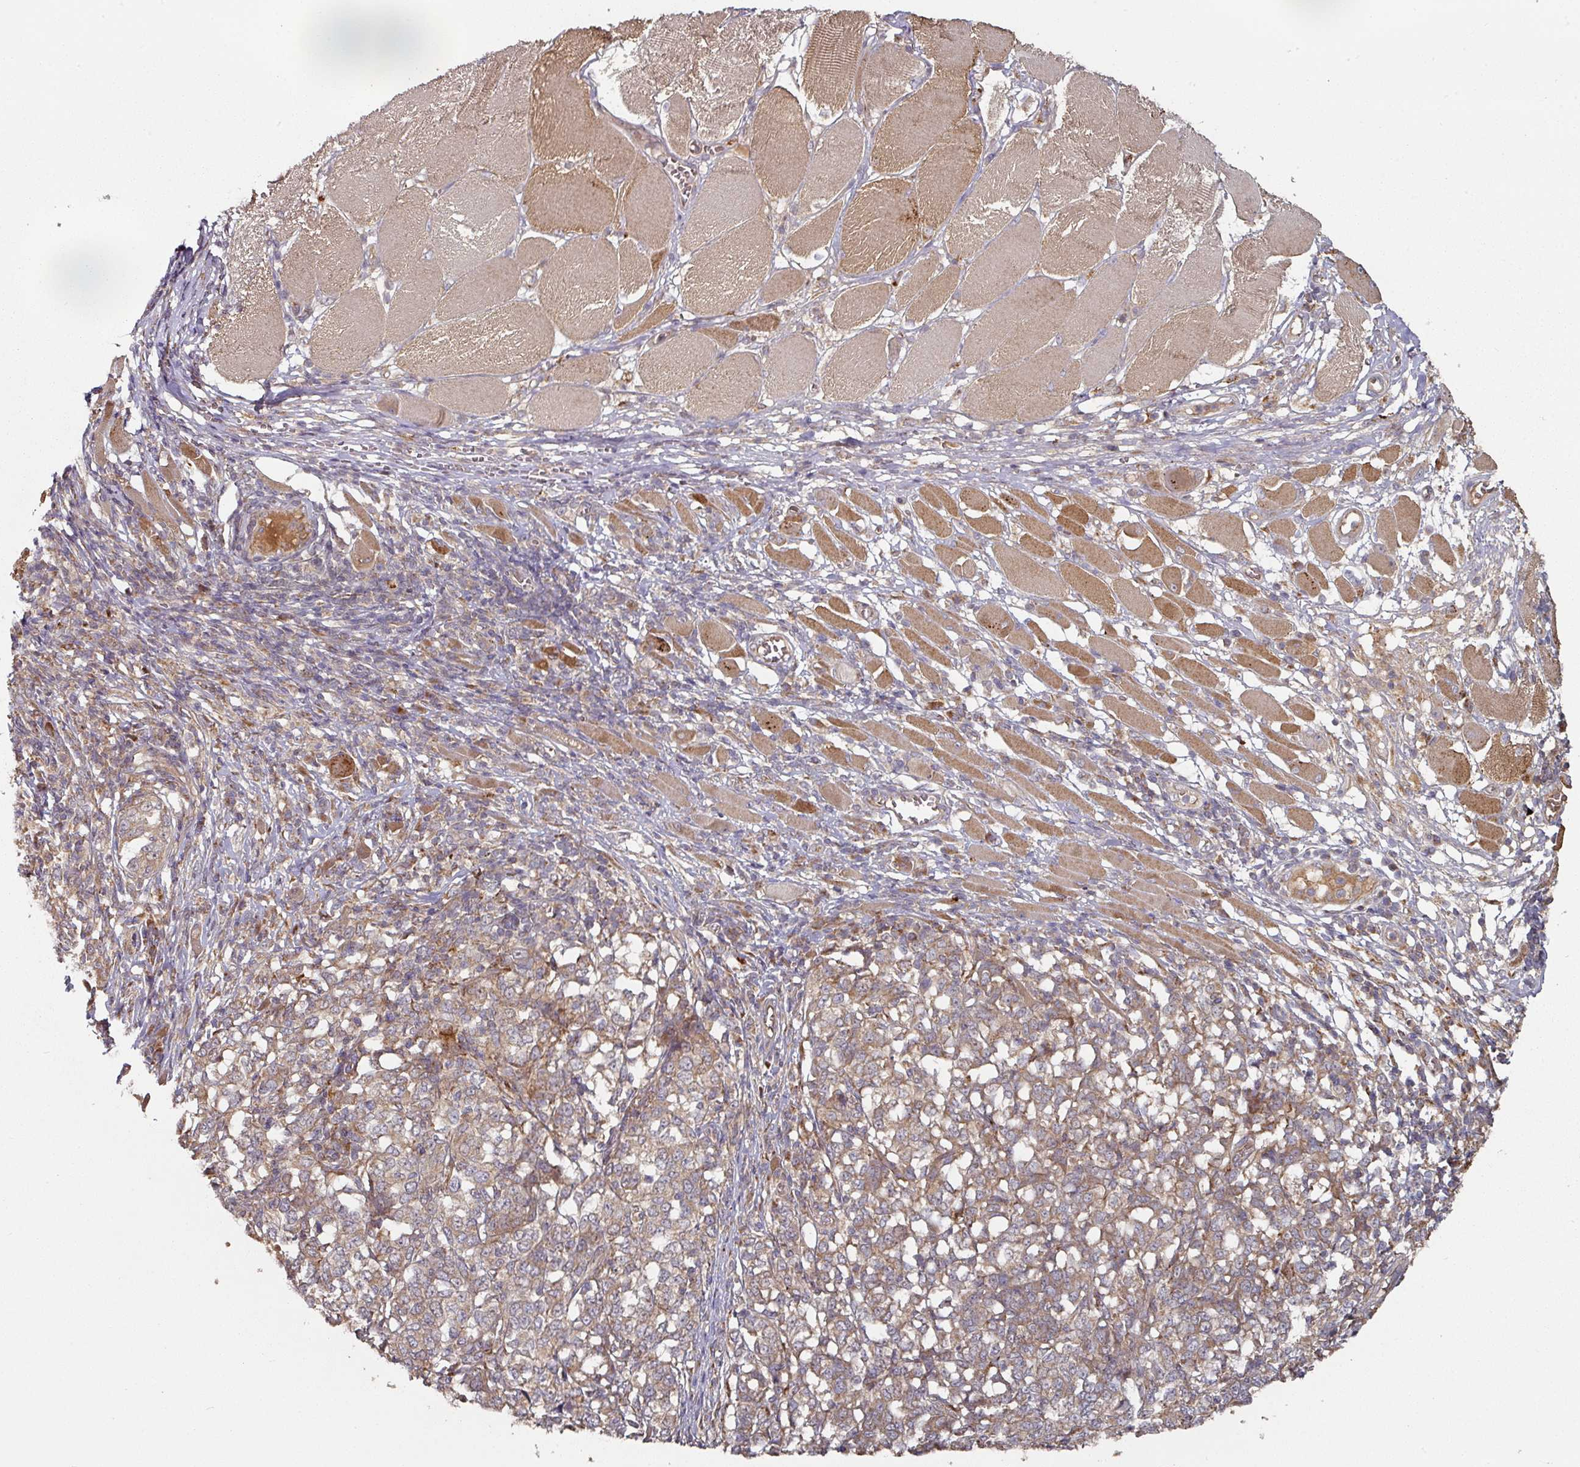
{"staining": {"intensity": "moderate", "quantity": ">75%", "location": "cytoplasmic/membranous"}, "tissue": "melanoma", "cell_type": "Tumor cells", "image_type": "cancer", "snomed": [{"axis": "morphology", "description": "Malignant melanoma, NOS"}, {"axis": "topography", "description": "Skin"}], "caption": "Moderate cytoplasmic/membranous protein positivity is appreciated in about >75% of tumor cells in malignant melanoma.", "gene": "DNAJC7", "patient": {"sex": "female", "age": 72}}